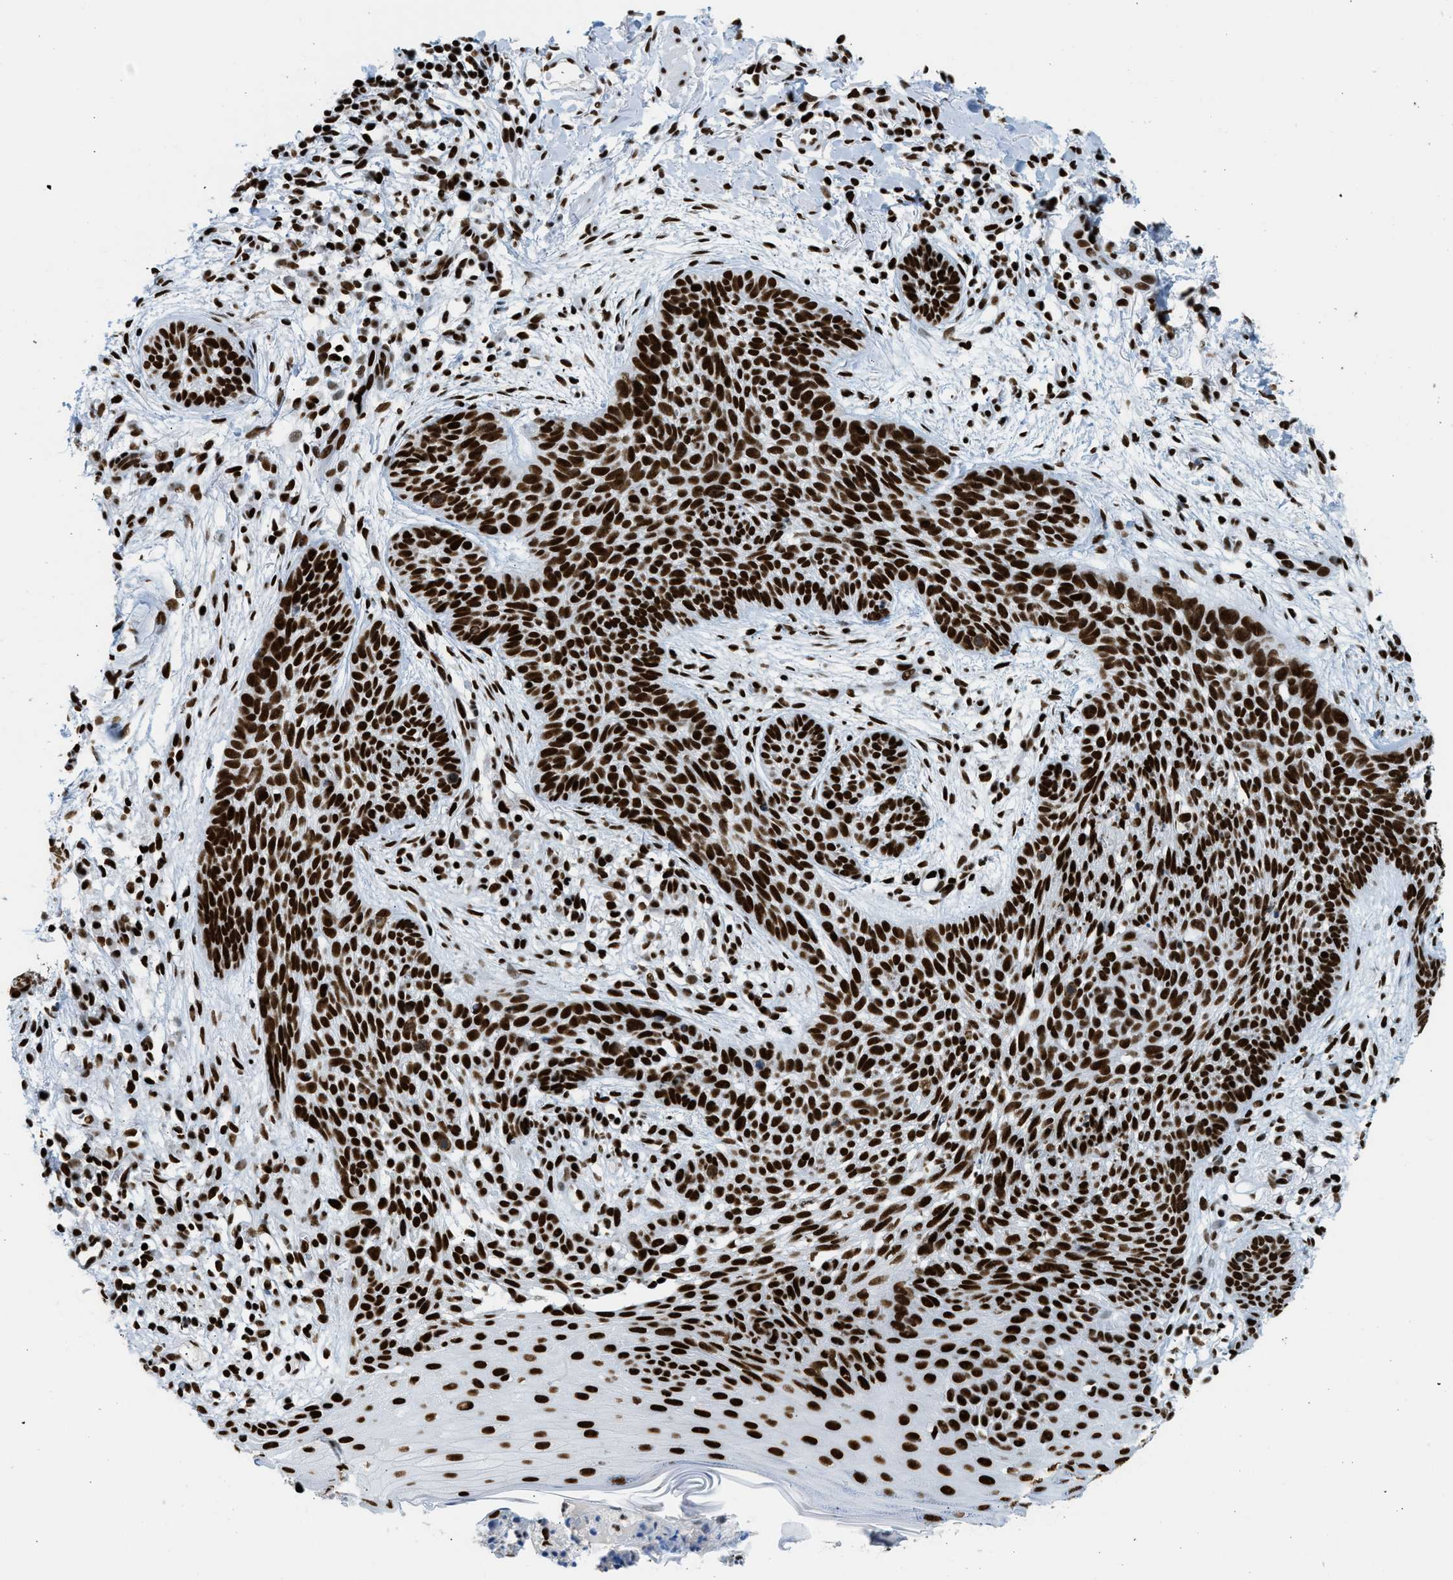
{"staining": {"intensity": "strong", "quantity": ">75%", "location": "nuclear"}, "tissue": "skin cancer", "cell_type": "Tumor cells", "image_type": "cancer", "snomed": [{"axis": "morphology", "description": "Basal cell carcinoma"}, {"axis": "topography", "description": "Skin"}], "caption": "A brown stain highlights strong nuclear expression of a protein in skin cancer tumor cells.", "gene": "PIF1", "patient": {"sex": "female", "age": 59}}